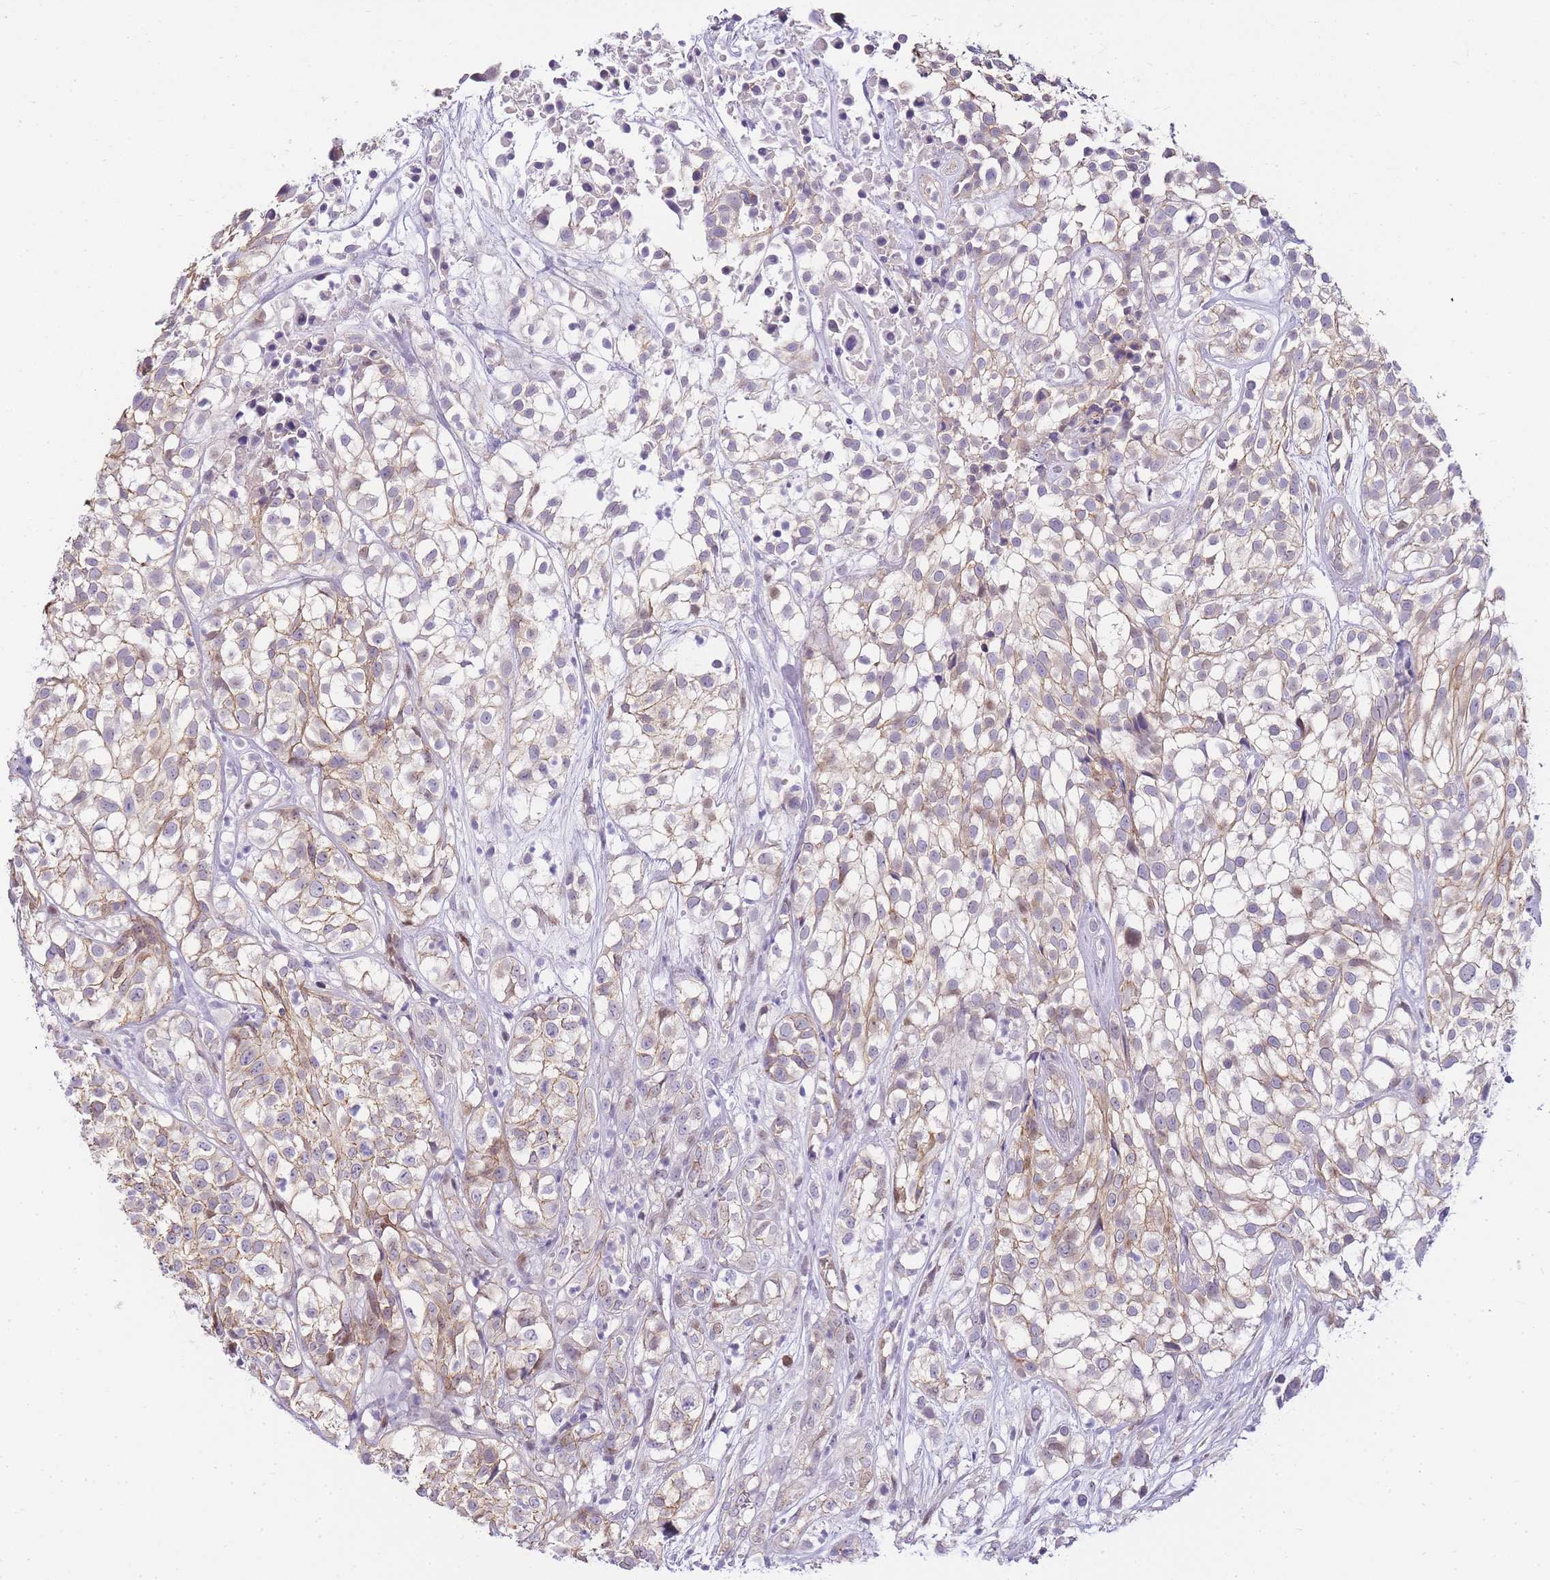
{"staining": {"intensity": "weak", "quantity": "25%-75%", "location": "cytoplasmic/membranous"}, "tissue": "urothelial cancer", "cell_type": "Tumor cells", "image_type": "cancer", "snomed": [{"axis": "morphology", "description": "Urothelial carcinoma, High grade"}, {"axis": "topography", "description": "Urinary bladder"}], "caption": "High-grade urothelial carcinoma tissue shows weak cytoplasmic/membranous staining in approximately 25%-75% of tumor cells, visualized by immunohistochemistry.", "gene": "CLBA1", "patient": {"sex": "male", "age": 56}}